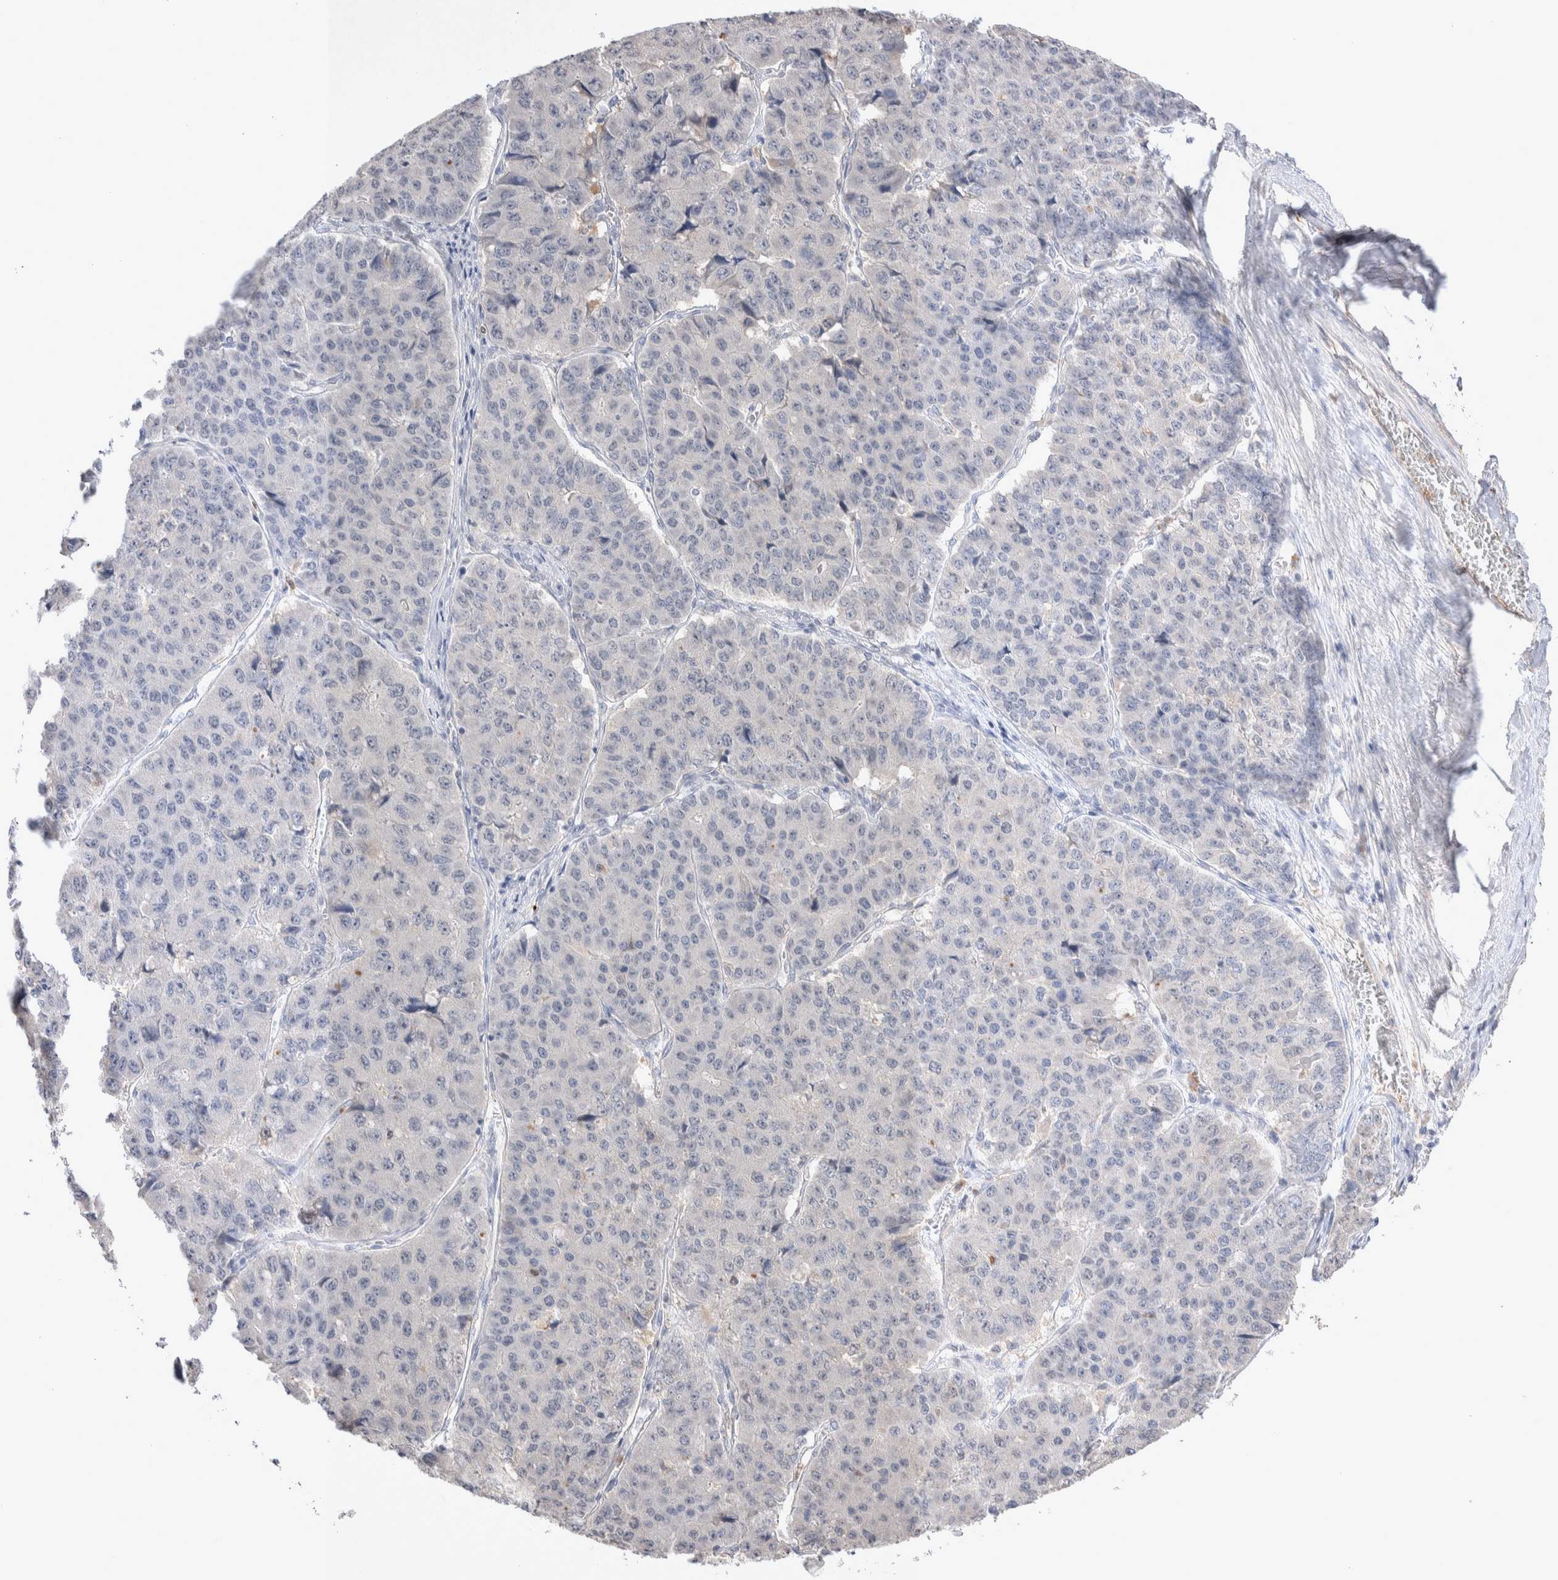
{"staining": {"intensity": "negative", "quantity": "none", "location": "none"}, "tissue": "pancreatic cancer", "cell_type": "Tumor cells", "image_type": "cancer", "snomed": [{"axis": "morphology", "description": "Adenocarcinoma, NOS"}, {"axis": "topography", "description": "Pancreas"}], "caption": "This is an immunohistochemistry (IHC) histopathology image of human pancreatic cancer (adenocarcinoma). There is no staining in tumor cells.", "gene": "FFAR2", "patient": {"sex": "male", "age": 50}}